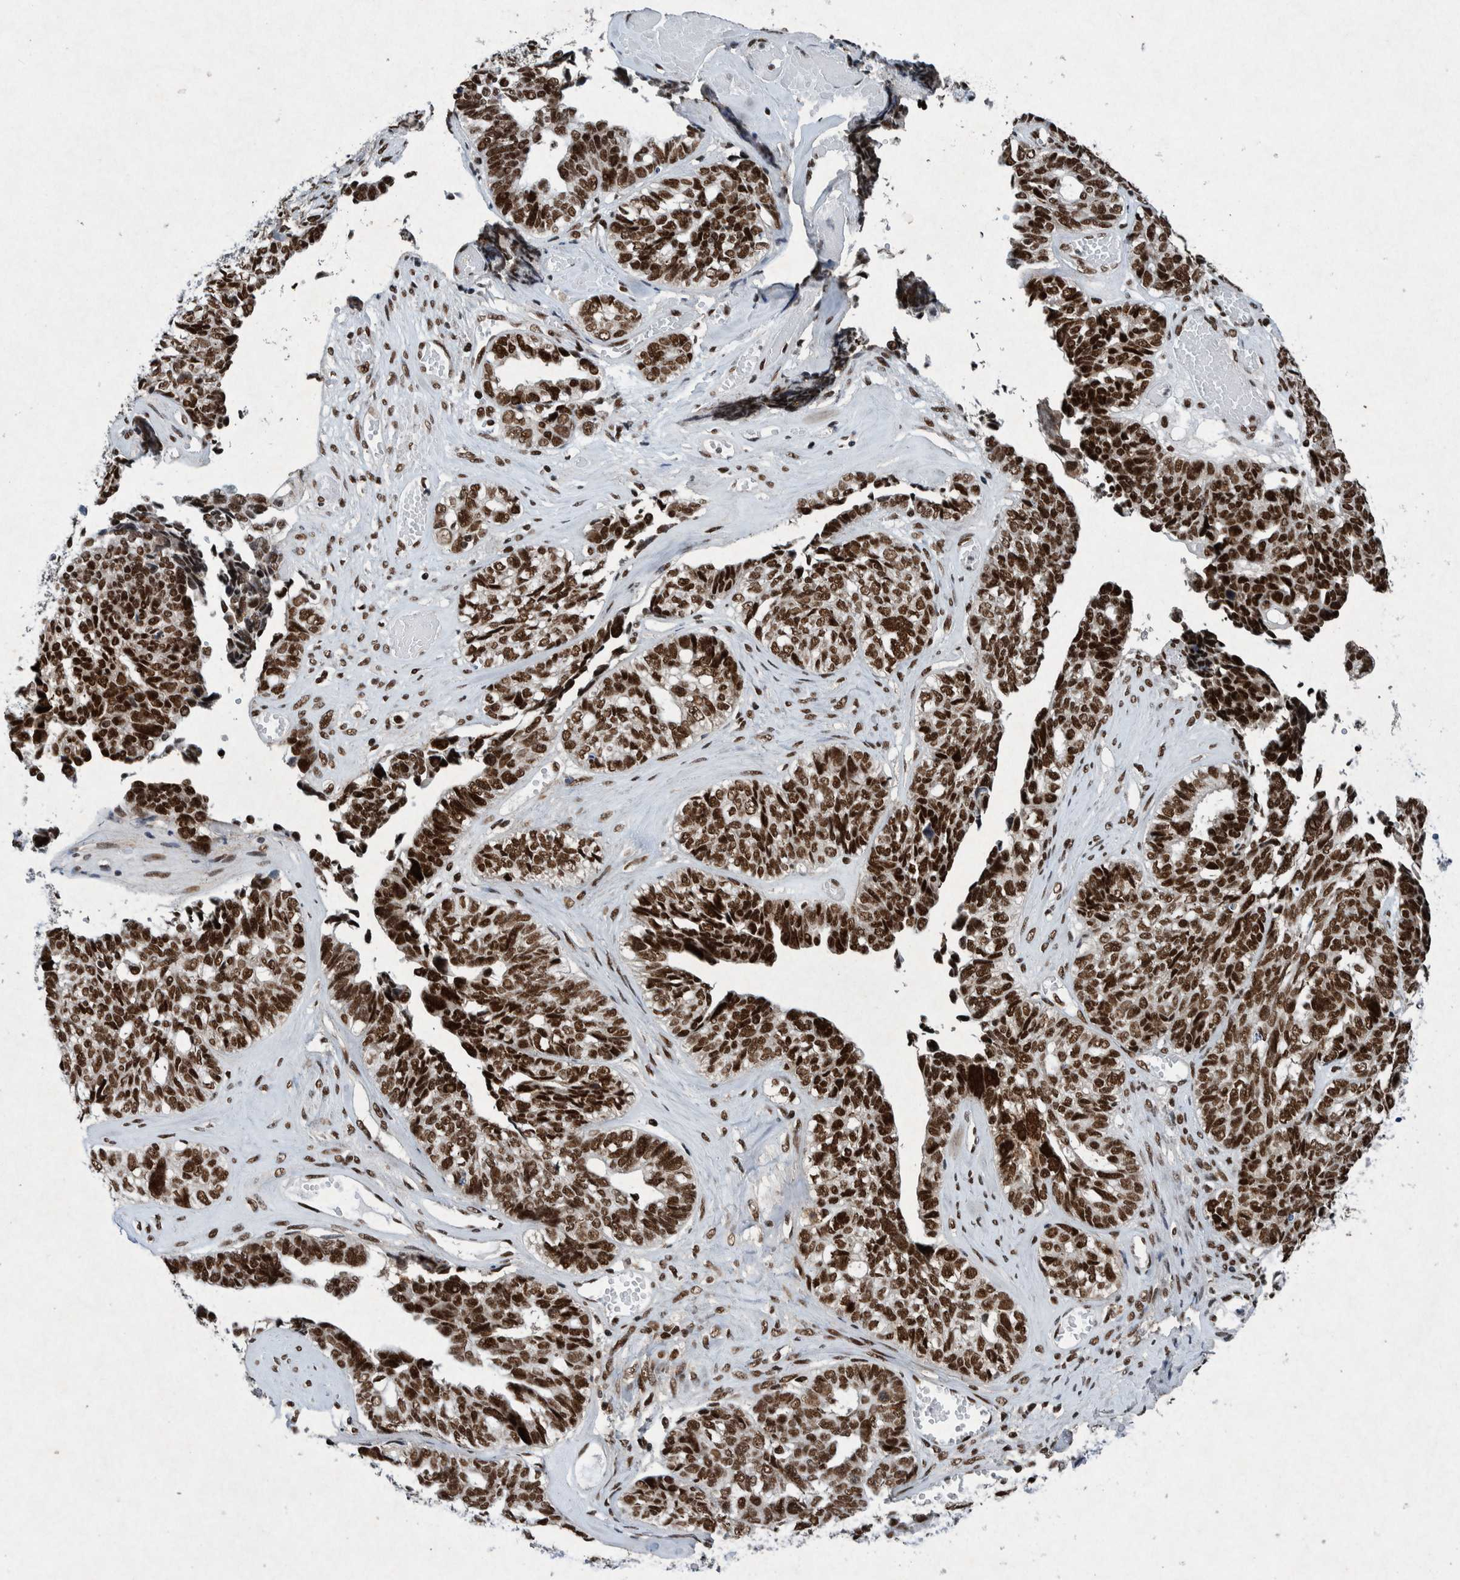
{"staining": {"intensity": "strong", "quantity": ">75%", "location": "nuclear"}, "tissue": "ovarian cancer", "cell_type": "Tumor cells", "image_type": "cancer", "snomed": [{"axis": "morphology", "description": "Cystadenocarcinoma, serous, NOS"}, {"axis": "topography", "description": "Ovary"}], "caption": "High-power microscopy captured an IHC micrograph of serous cystadenocarcinoma (ovarian), revealing strong nuclear positivity in approximately >75% of tumor cells.", "gene": "TAF10", "patient": {"sex": "female", "age": 79}}